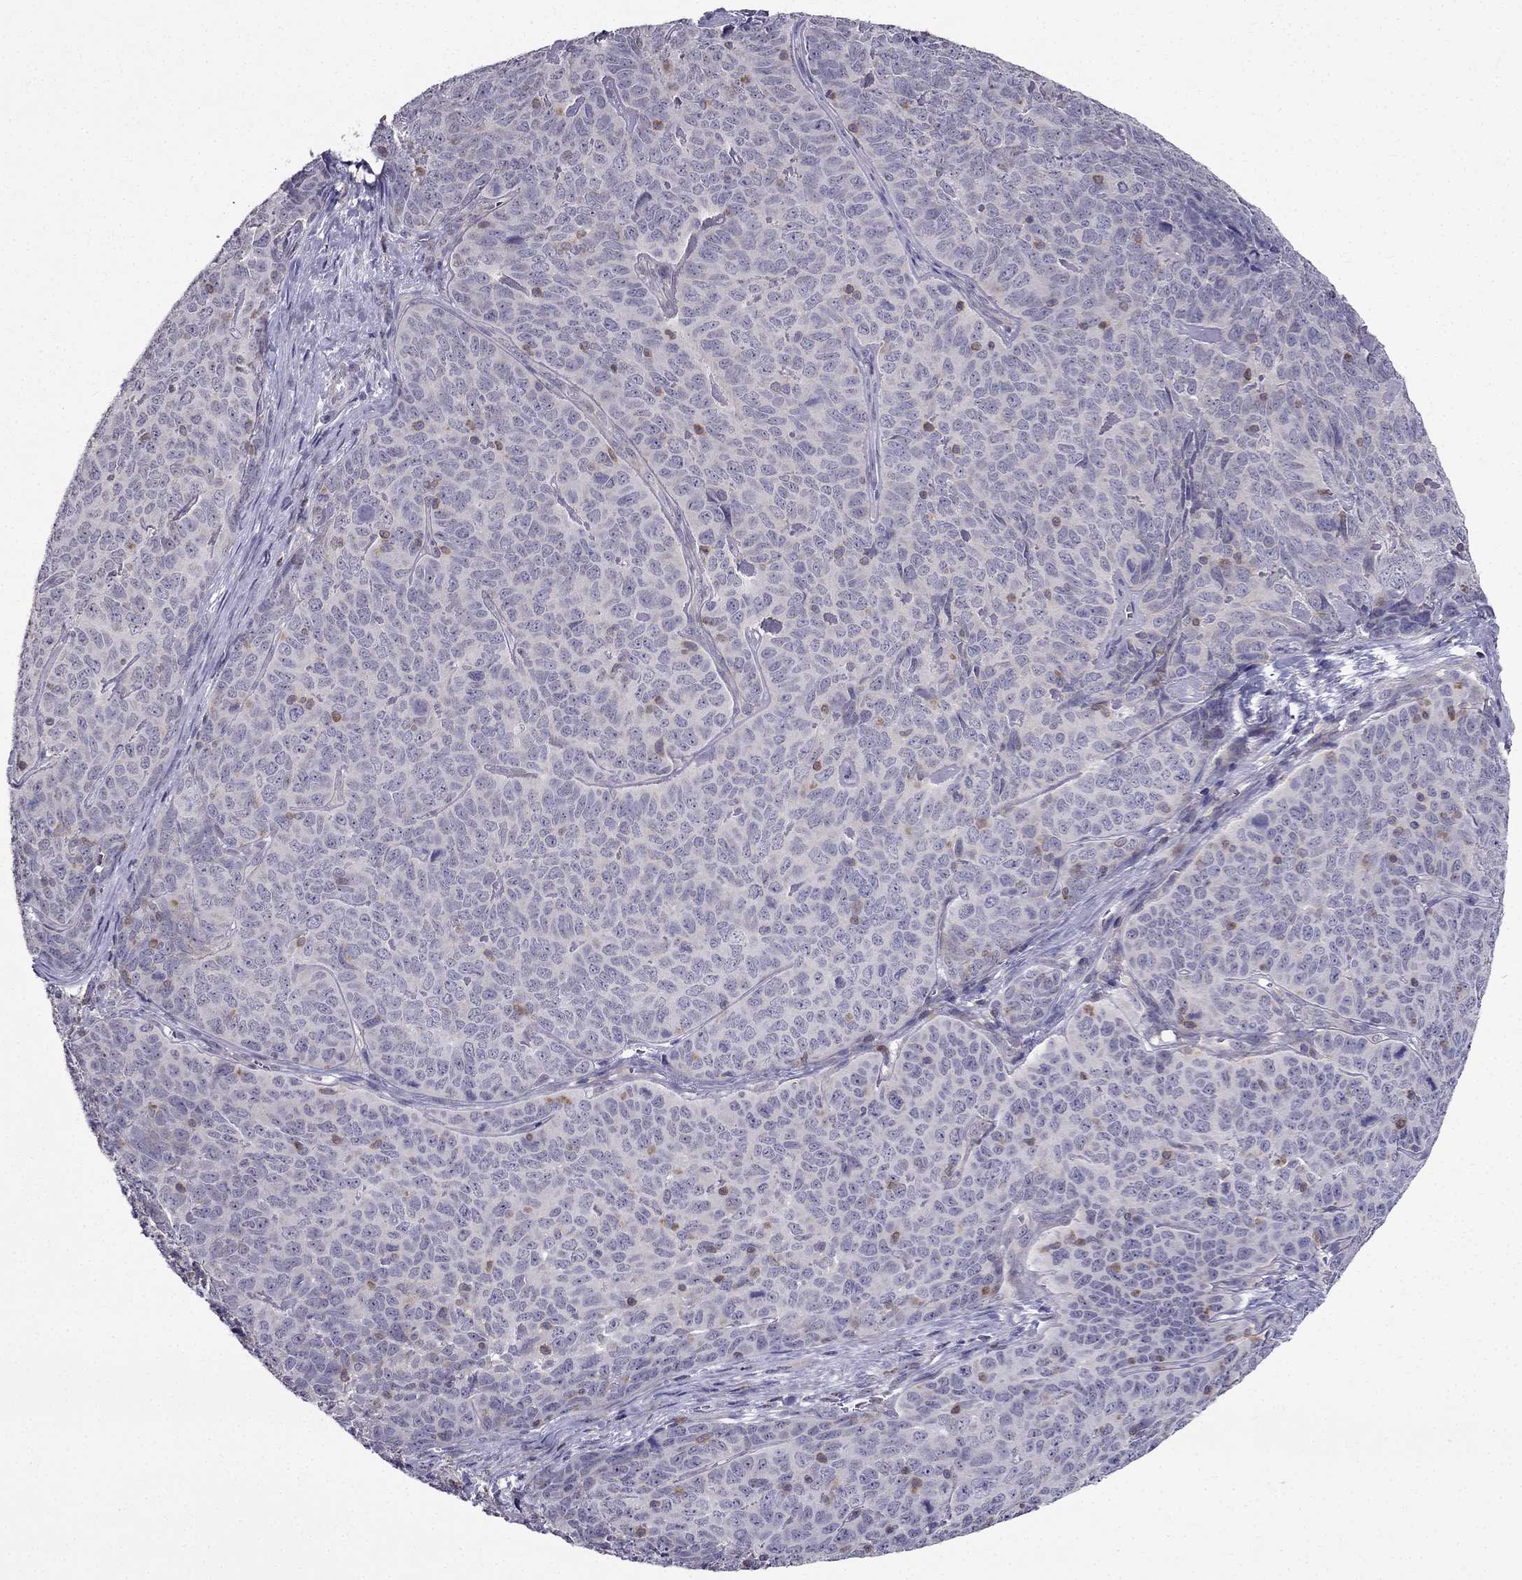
{"staining": {"intensity": "weak", "quantity": "<25%", "location": "cytoplasmic/membranous"}, "tissue": "skin cancer", "cell_type": "Tumor cells", "image_type": "cancer", "snomed": [{"axis": "morphology", "description": "Squamous cell carcinoma, NOS"}, {"axis": "topography", "description": "Skin"}, {"axis": "topography", "description": "Anal"}], "caption": "Immunohistochemical staining of human skin squamous cell carcinoma reveals no significant expression in tumor cells.", "gene": "AAK1", "patient": {"sex": "female", "age": 51}}